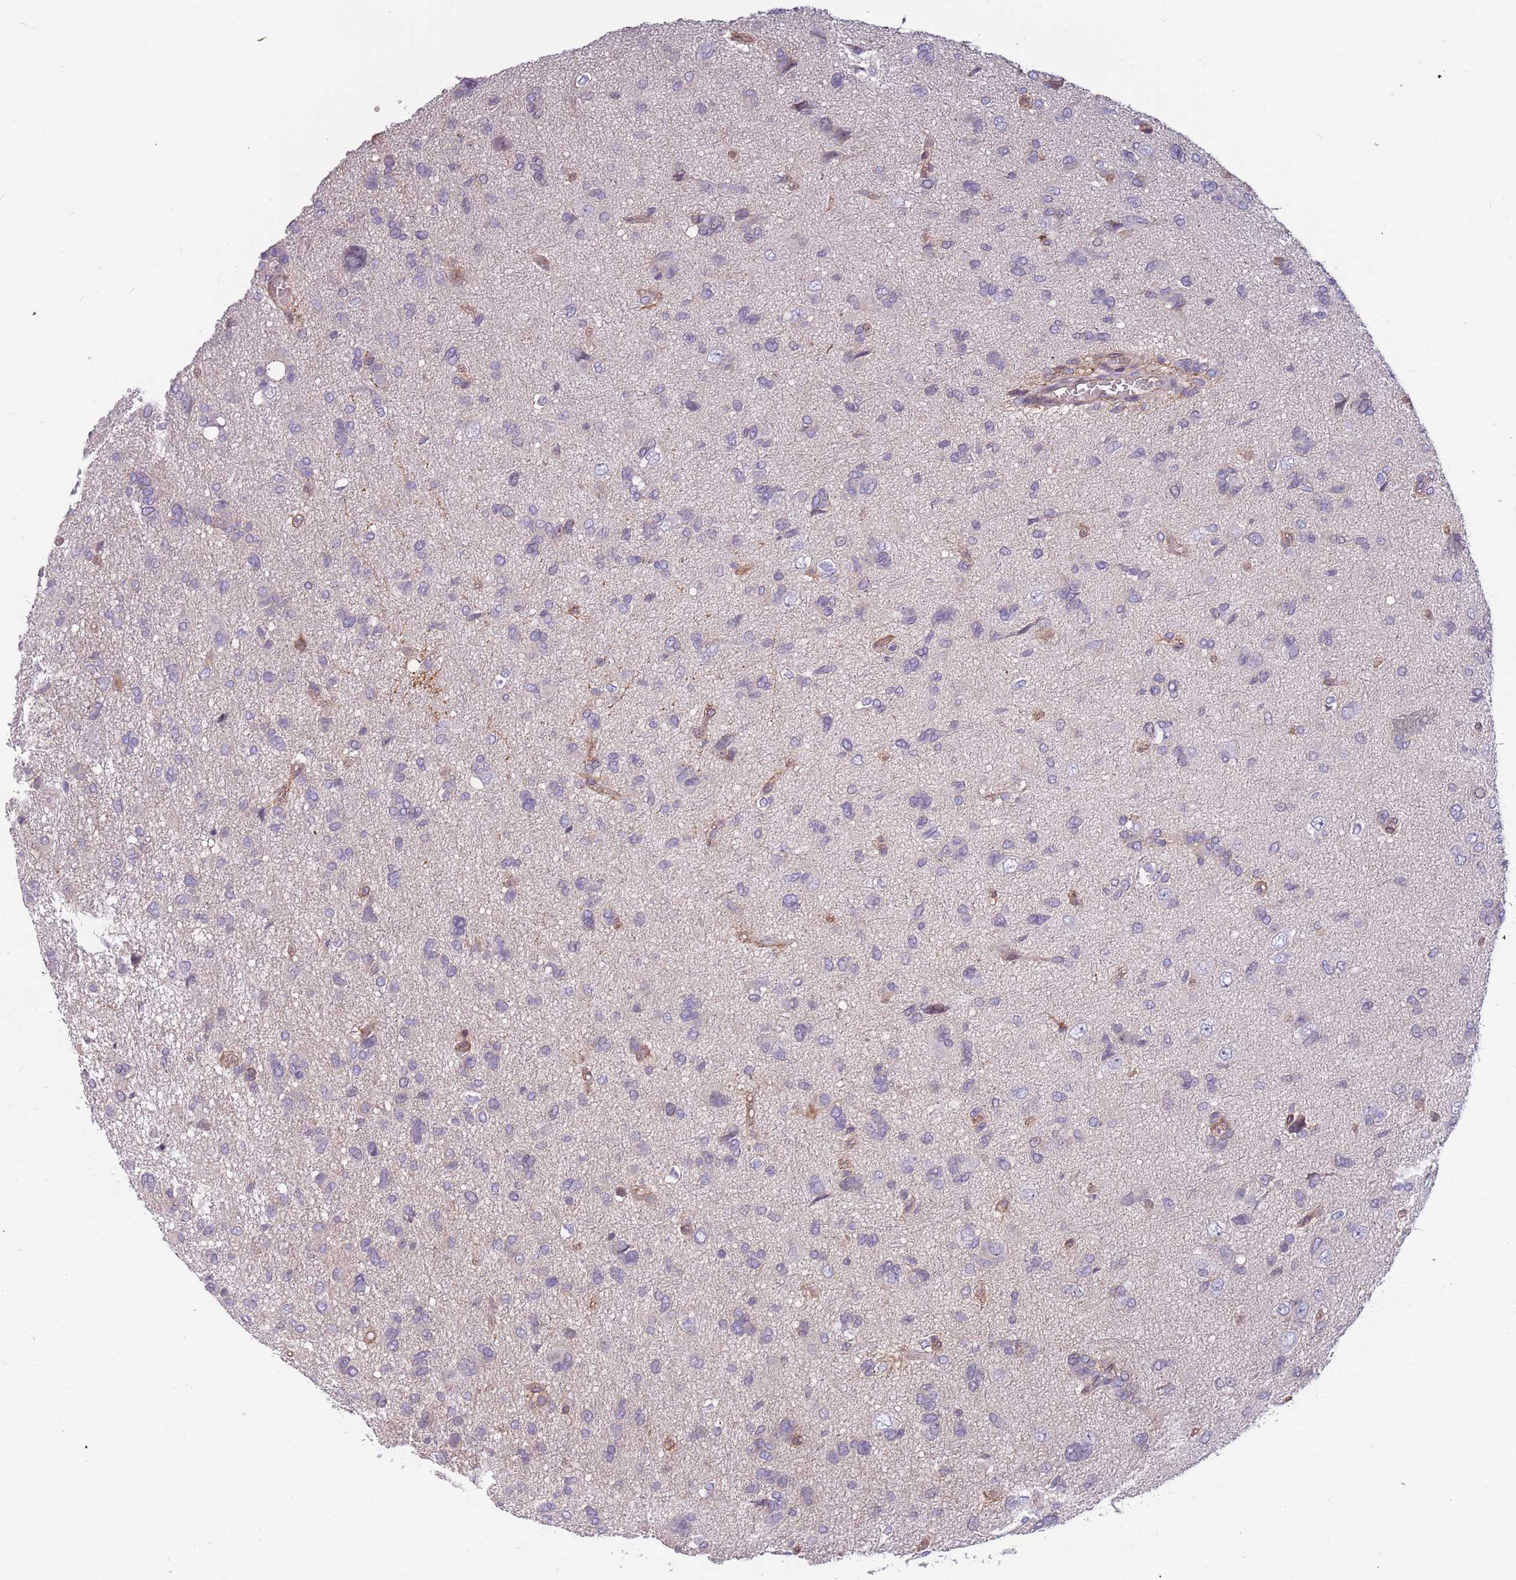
{"staining": {"intensity": "negative", "quantity": "none", "location": "none"}, "tissue": "glioma", "cell_type": "Tumor cells", "image_type": "cancer", "snomed": [{"axis": "morphology", "description": "Glioma, malignant, High grade"}, {"axis": "topography", "description": "Brain"}], "caption": "Tumor cells show no significant protein staining in malignant high-grade glioma.", "gene": "ARHGEF5", "patient": {"sex": "female", "age": 59}}